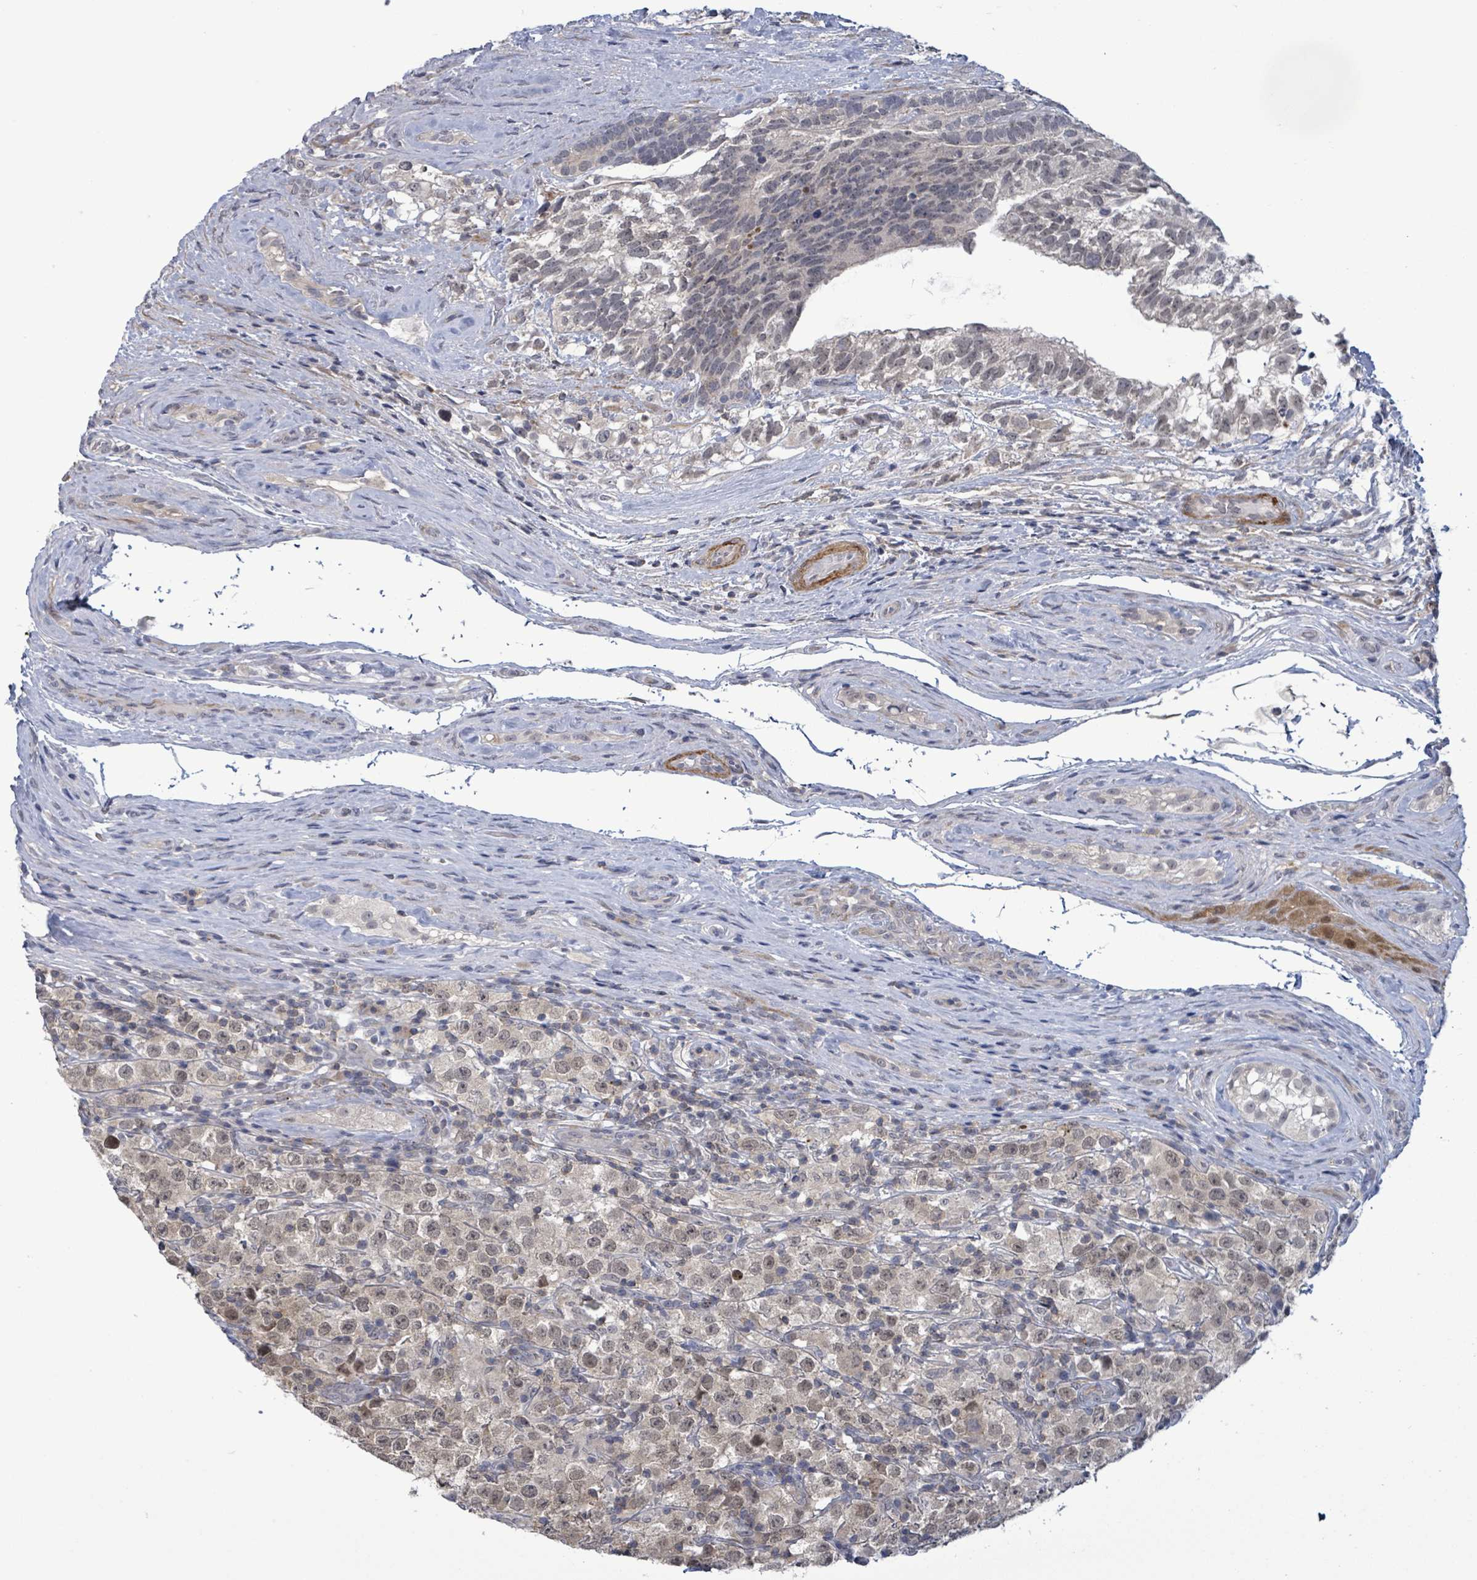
{"staining": {"intensity": "negative", "quantity": "none", "location": "none"}, "tissue": "testis cancer", "cell_type": "Tumor cells", "image_type": "cancer", "snomed": [{"axis": "morphology", "description": "Seminoma, NOS"}, {"axis": "morphology", "description": "Carcinoma, Embryonal, NOS"}, {"axis": "topography", "description": "Testis"}], "caption": "High magnification brightfield microscopy of testis cancer stained with DAB (3,3'-diaminobenzidine) (brown) and counterstained with hematoxylin (blue): tumor cells show no significant expression.", "gene": "AMMECR1", "patient": {"sex": "male", "age": 41}}